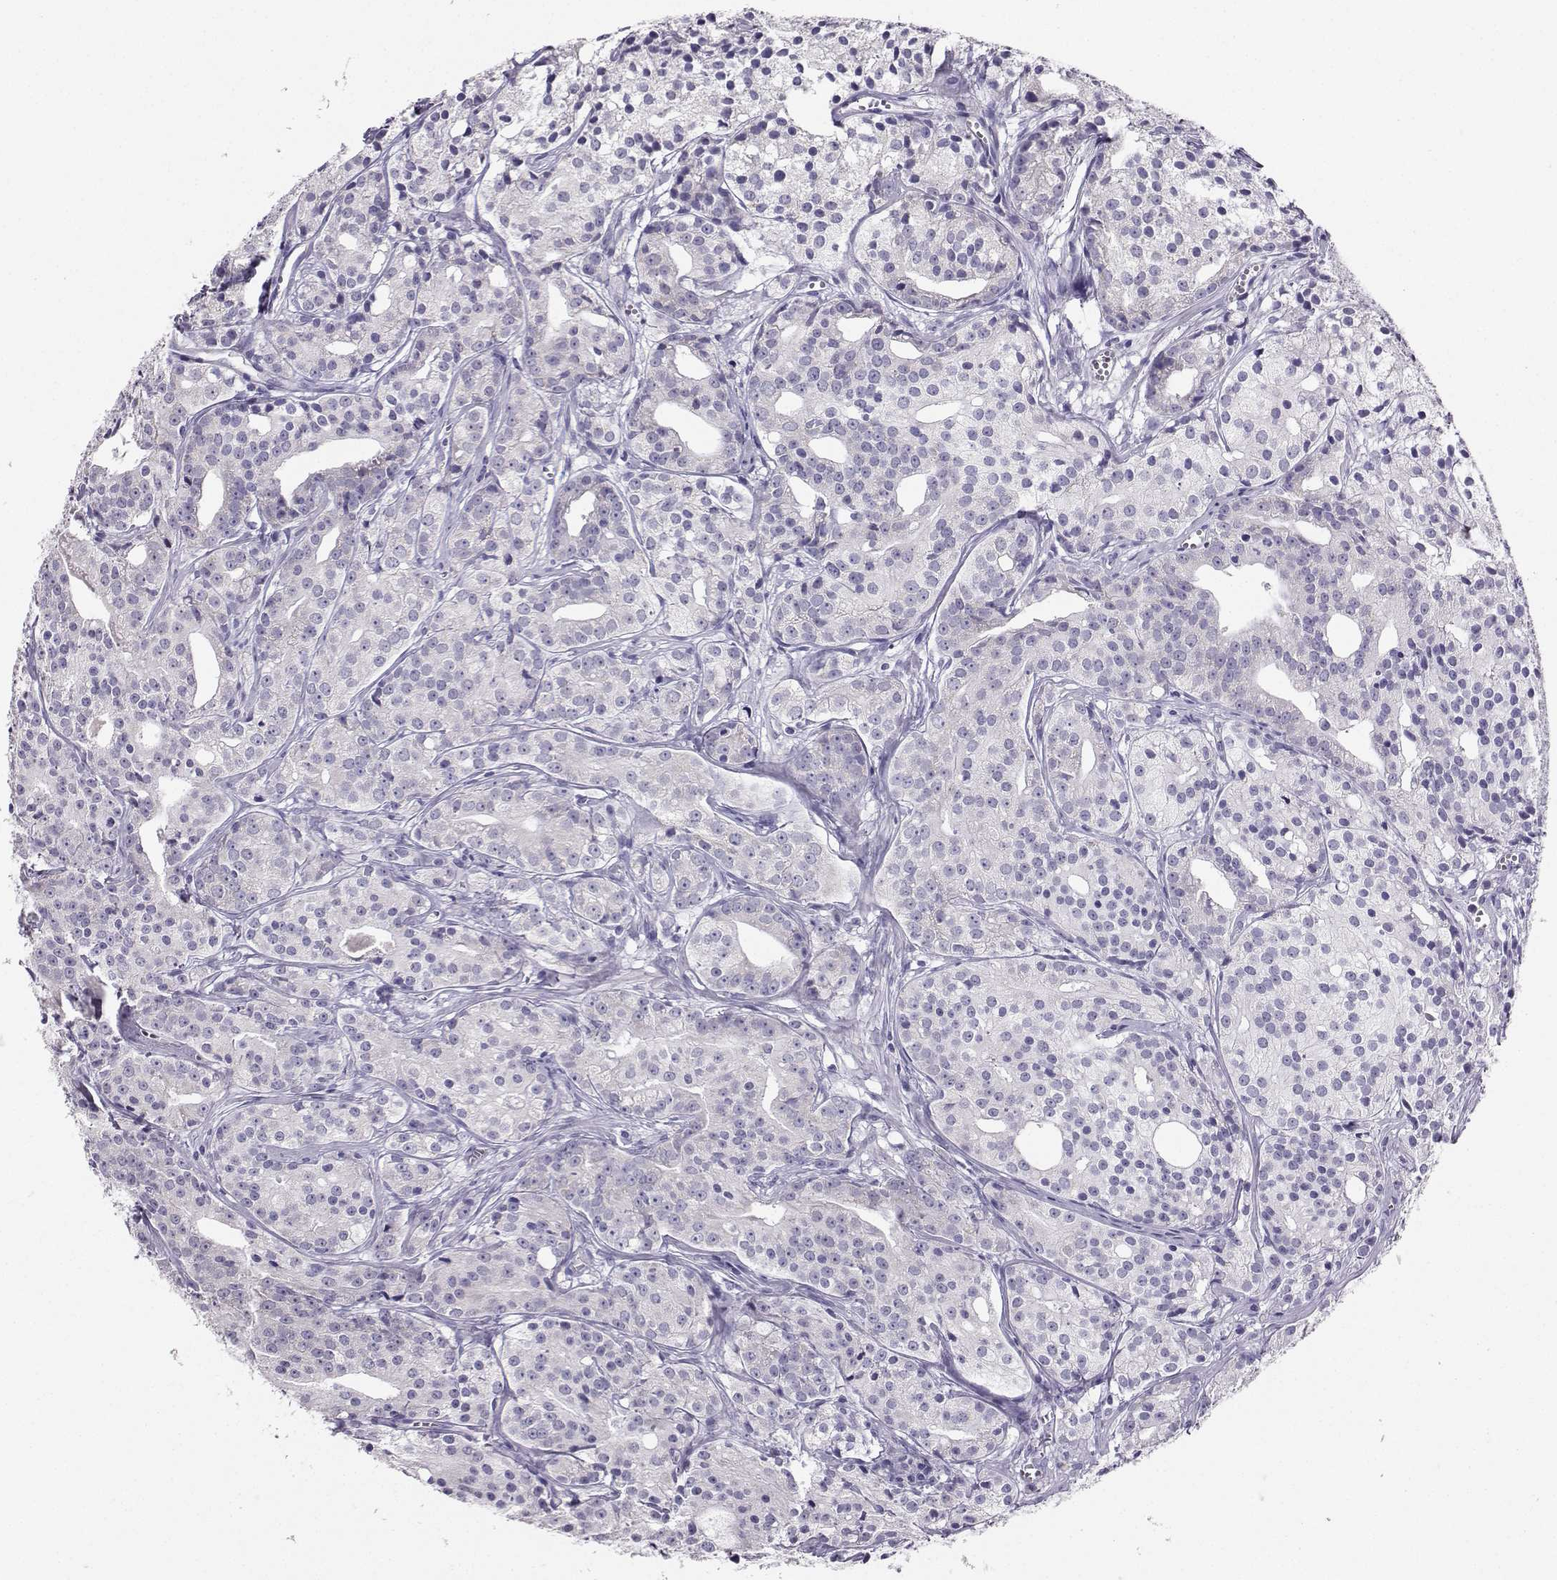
{"staining": {"intensity": "negative", "quantity": "none", "location": "none"}, "tissue": "prostate cancer", "cell_type": "Tumor cells", "image_type": "cancer", "snomed": [{"axis": "morphology", "description": "Adenocarcinoma, Medium grade"}, {"axis": "topography", "description": "Prostate"}], "caption": "Tumor cells show no significant positivity in prostate adenocarcinoma (medium-grade).", "gene": "AVP", "patient": {"sex": "male", "age": 74}}